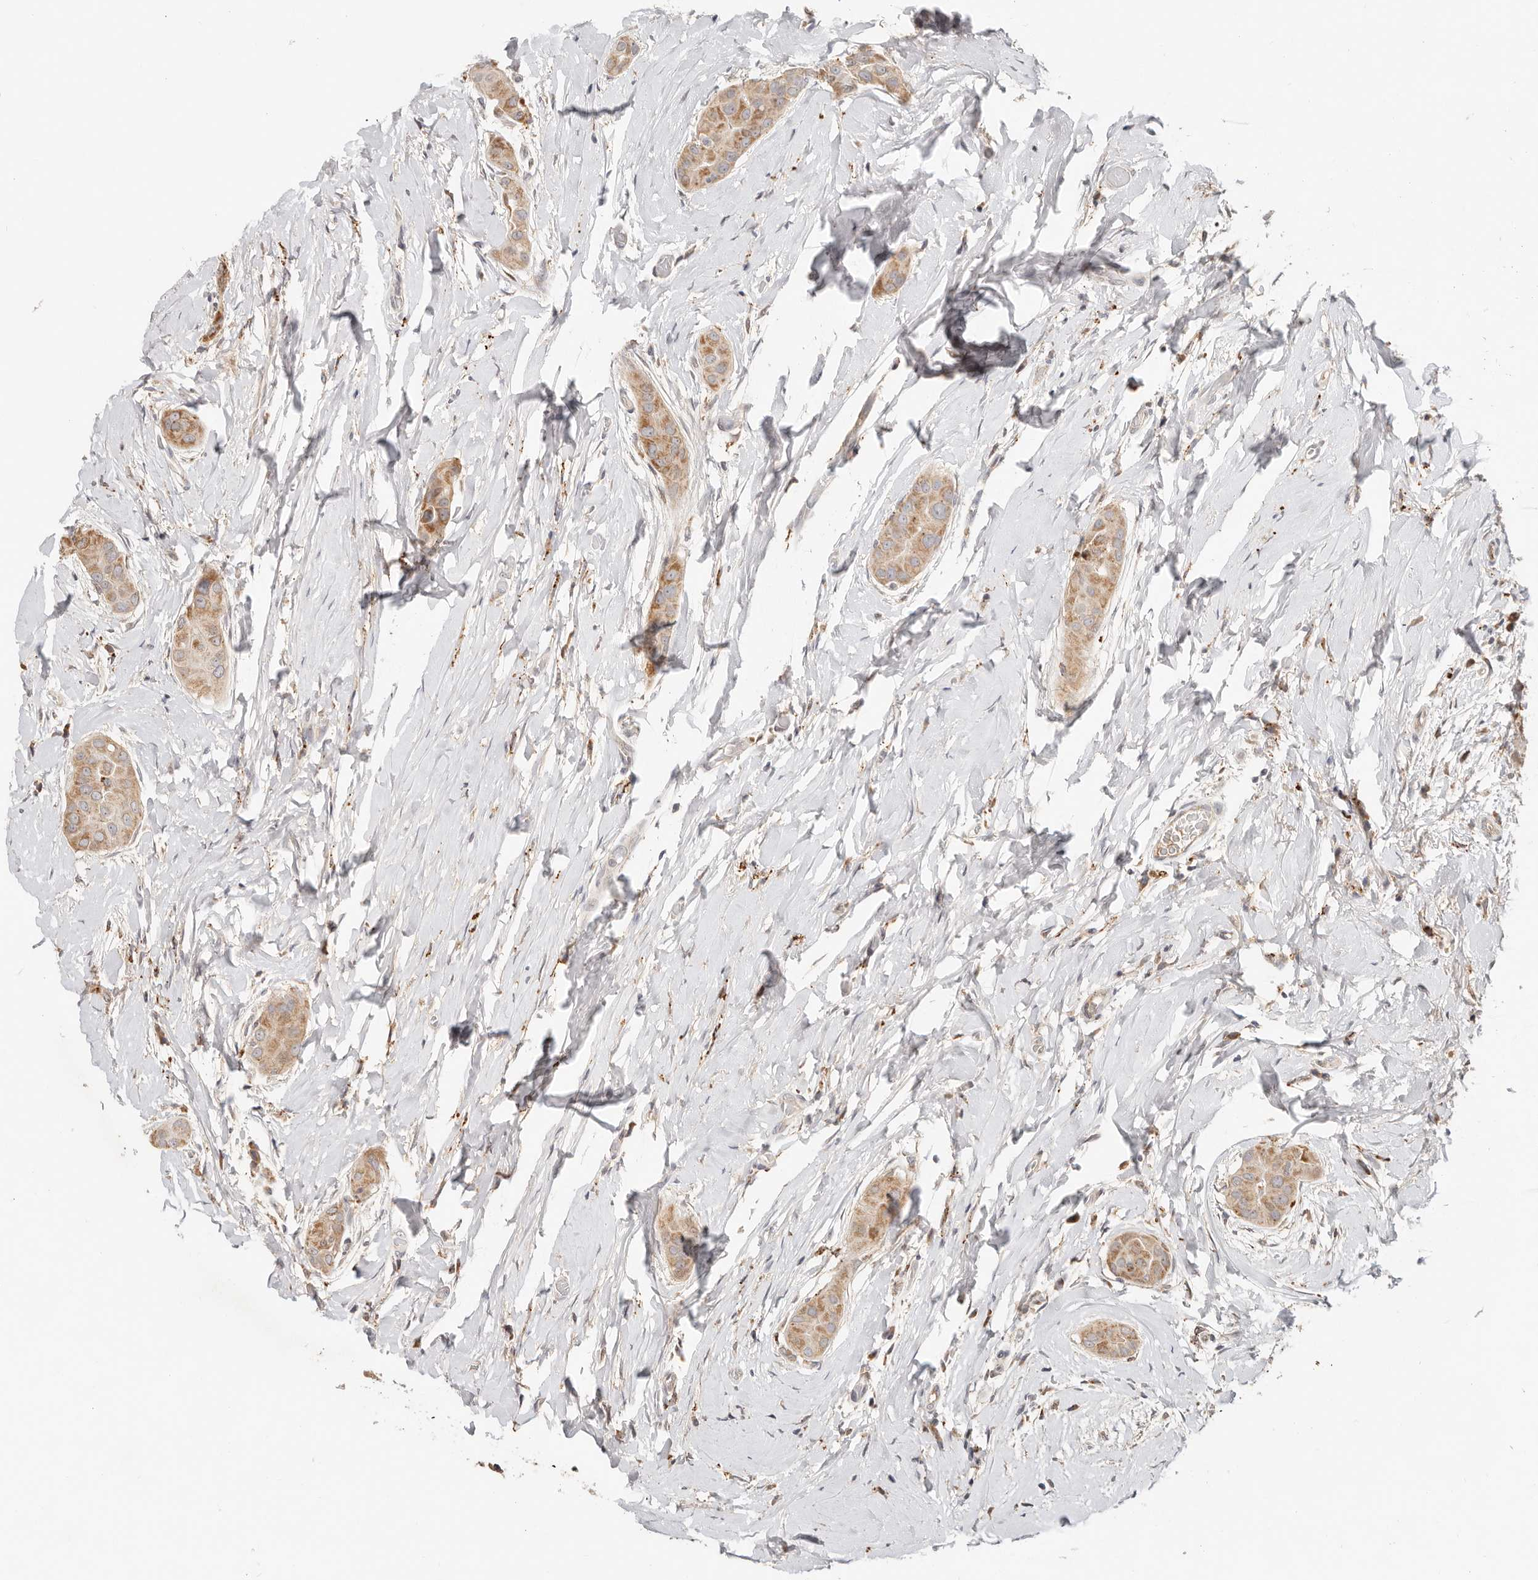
{"staining": {"intensity": "moderate", "quantity": ">75%", "location": "cytoplasmic/membranous"}, "tissue": "thyroid cancer", "cell_type": "Tumor cells", "image_type": "cancer", "snomed": [{"axis": "morphology", "description": "Papillary adenocarcinoma, NOS"}, {"axis": "topography", "description": "Thyroid gland"}], "caption": "Moderate cytoplasmic/membranous protein staining is appreciated in approximately >75% of tumor cells in thyroid cancer (papillary adenocarcinoma).", "gene": "ZRANB1", "patient": {"sex": "male", "age": 33}}